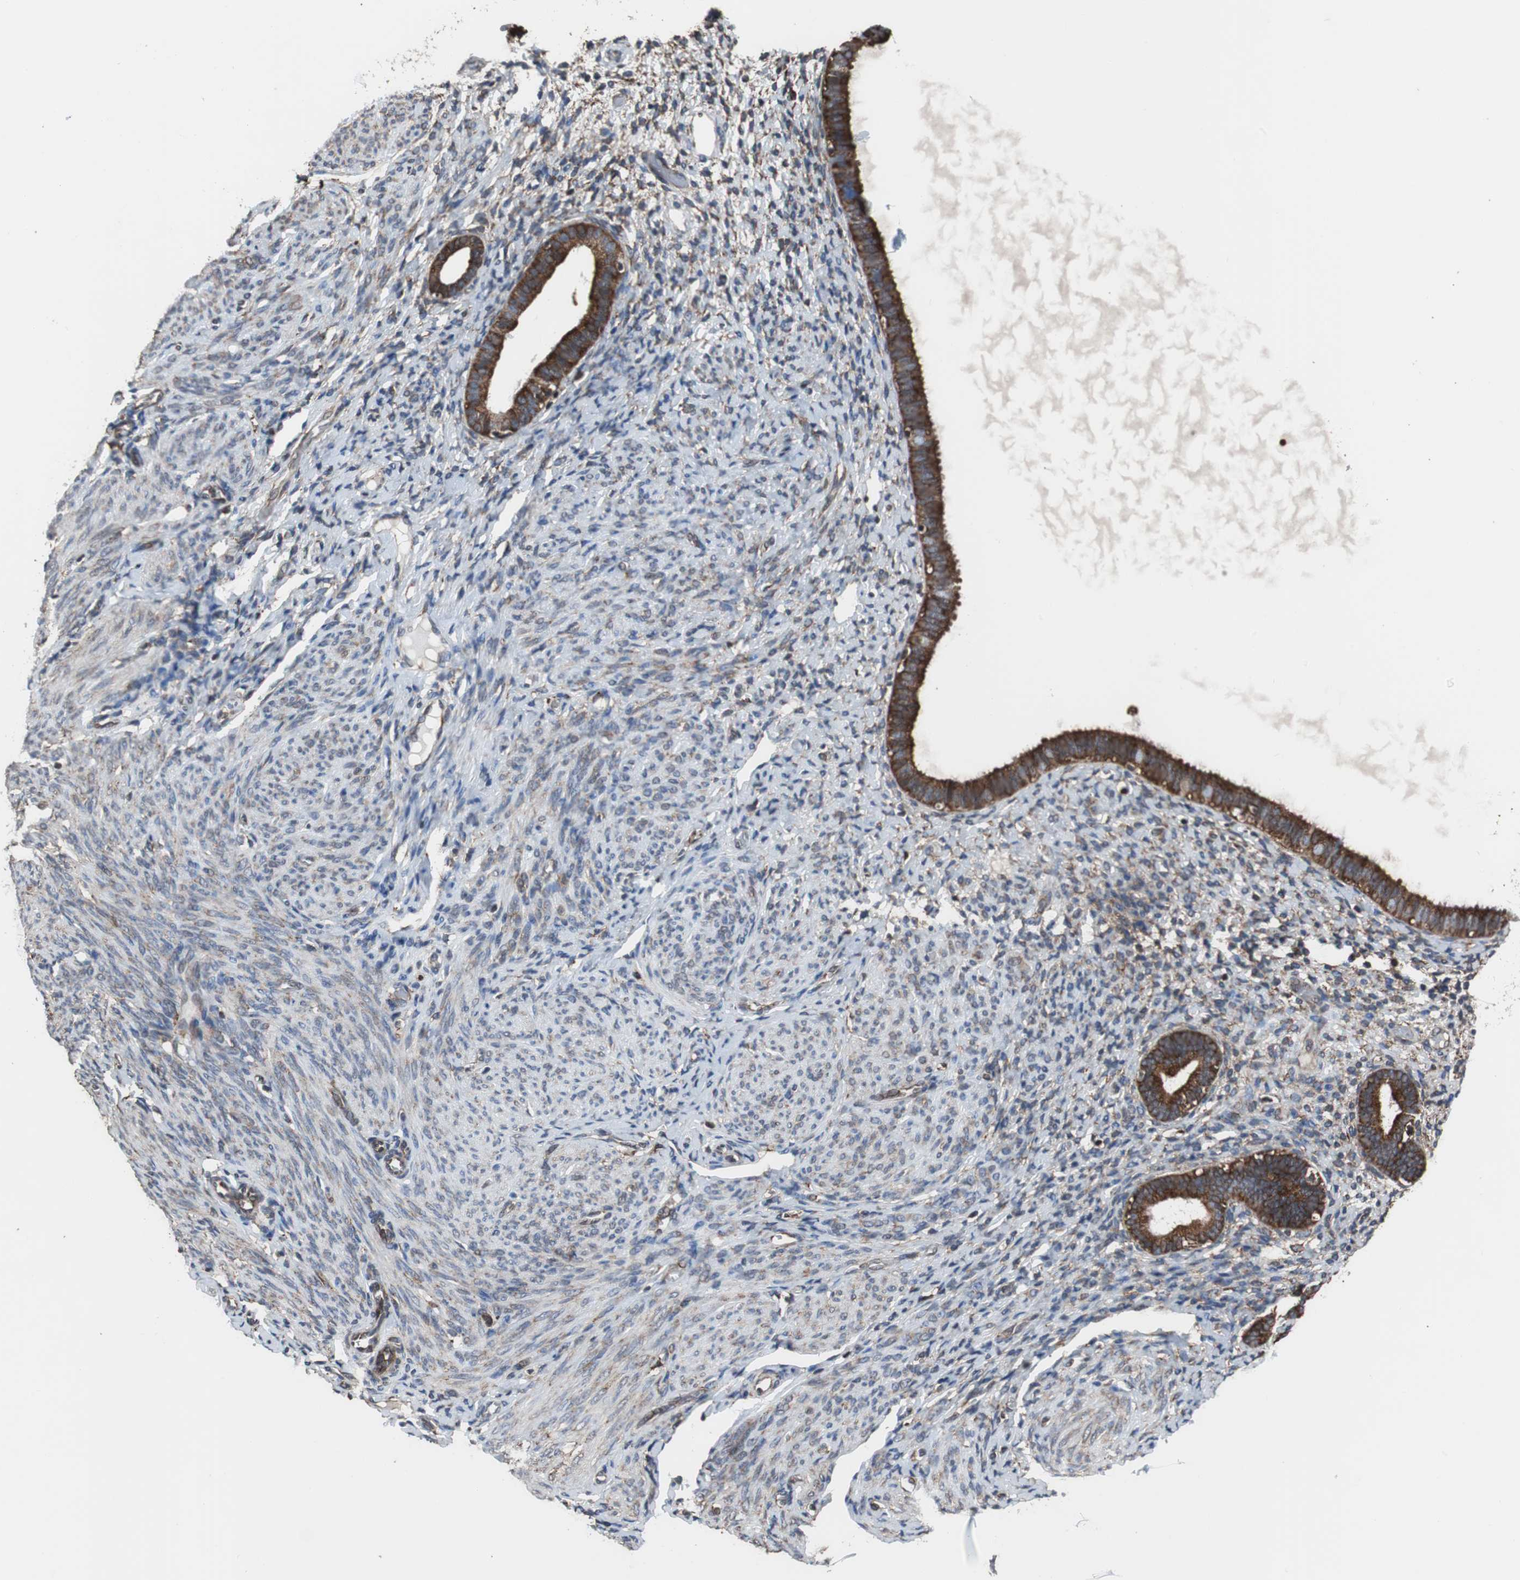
{"staining": {"intensity": "moderate", "quantity": "<25%", "location": "cytoplasmic/membranous"}, "tissue": "endometrium", "cell_type": "Cells in endometrial stroma", "image_type": "normal", "snomed": [{"axis": "morphology", "description": "Normal tissue, NOS"}, {"axis": "topography", "description": "Endometrium"}], "caption": "Unremarkable endometrium shows moderate cytoplasmic/membranous positivity in about <25% of cells in endometrial stroma, visualized by immunohistochemistry.", "gene": "USP10", "patient": {"sex": "female", "age": 61}}